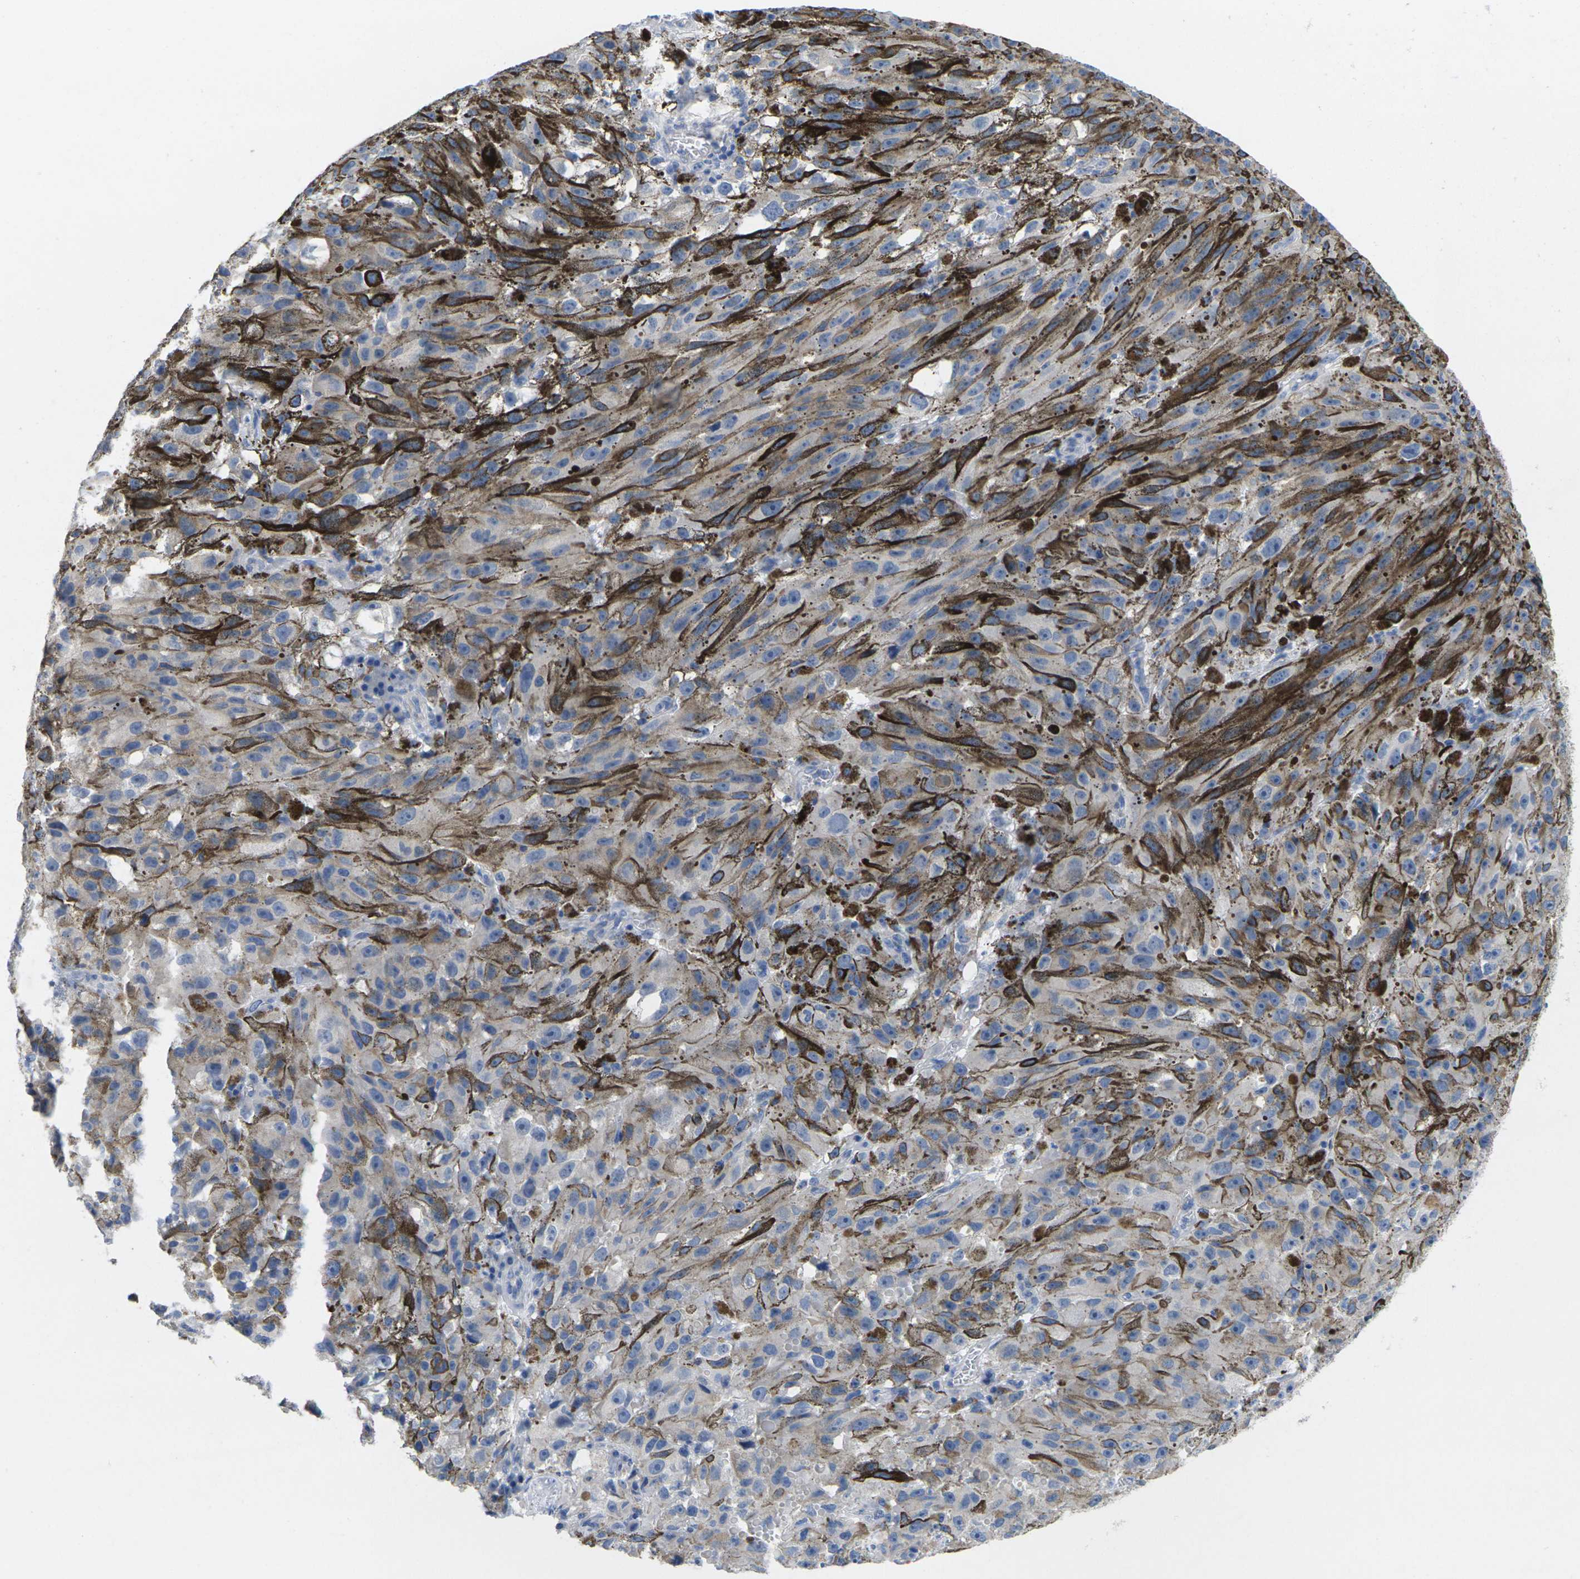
{"staining": {"intensity": "weak", "quantity": "<25%", "location": "cytoplasmic/membranous"}, "tissue": "melanoma", "cell_type": "Tumor cells", "image_type": "cancer", "snomed": [{"axis": "morphology", "description": "Malignant melanoma, NOS"}, {"axis": "topography", "description": "Skin"}], "caption": "DAB (3,3'-diaminobenzidine) immunohistochemical staining of human melanoma shows no significant staining in tumor cells. Nuclei are stained in blue.", "gene": "TNNI3", "patient": {"sex": "female", "age": 104}}